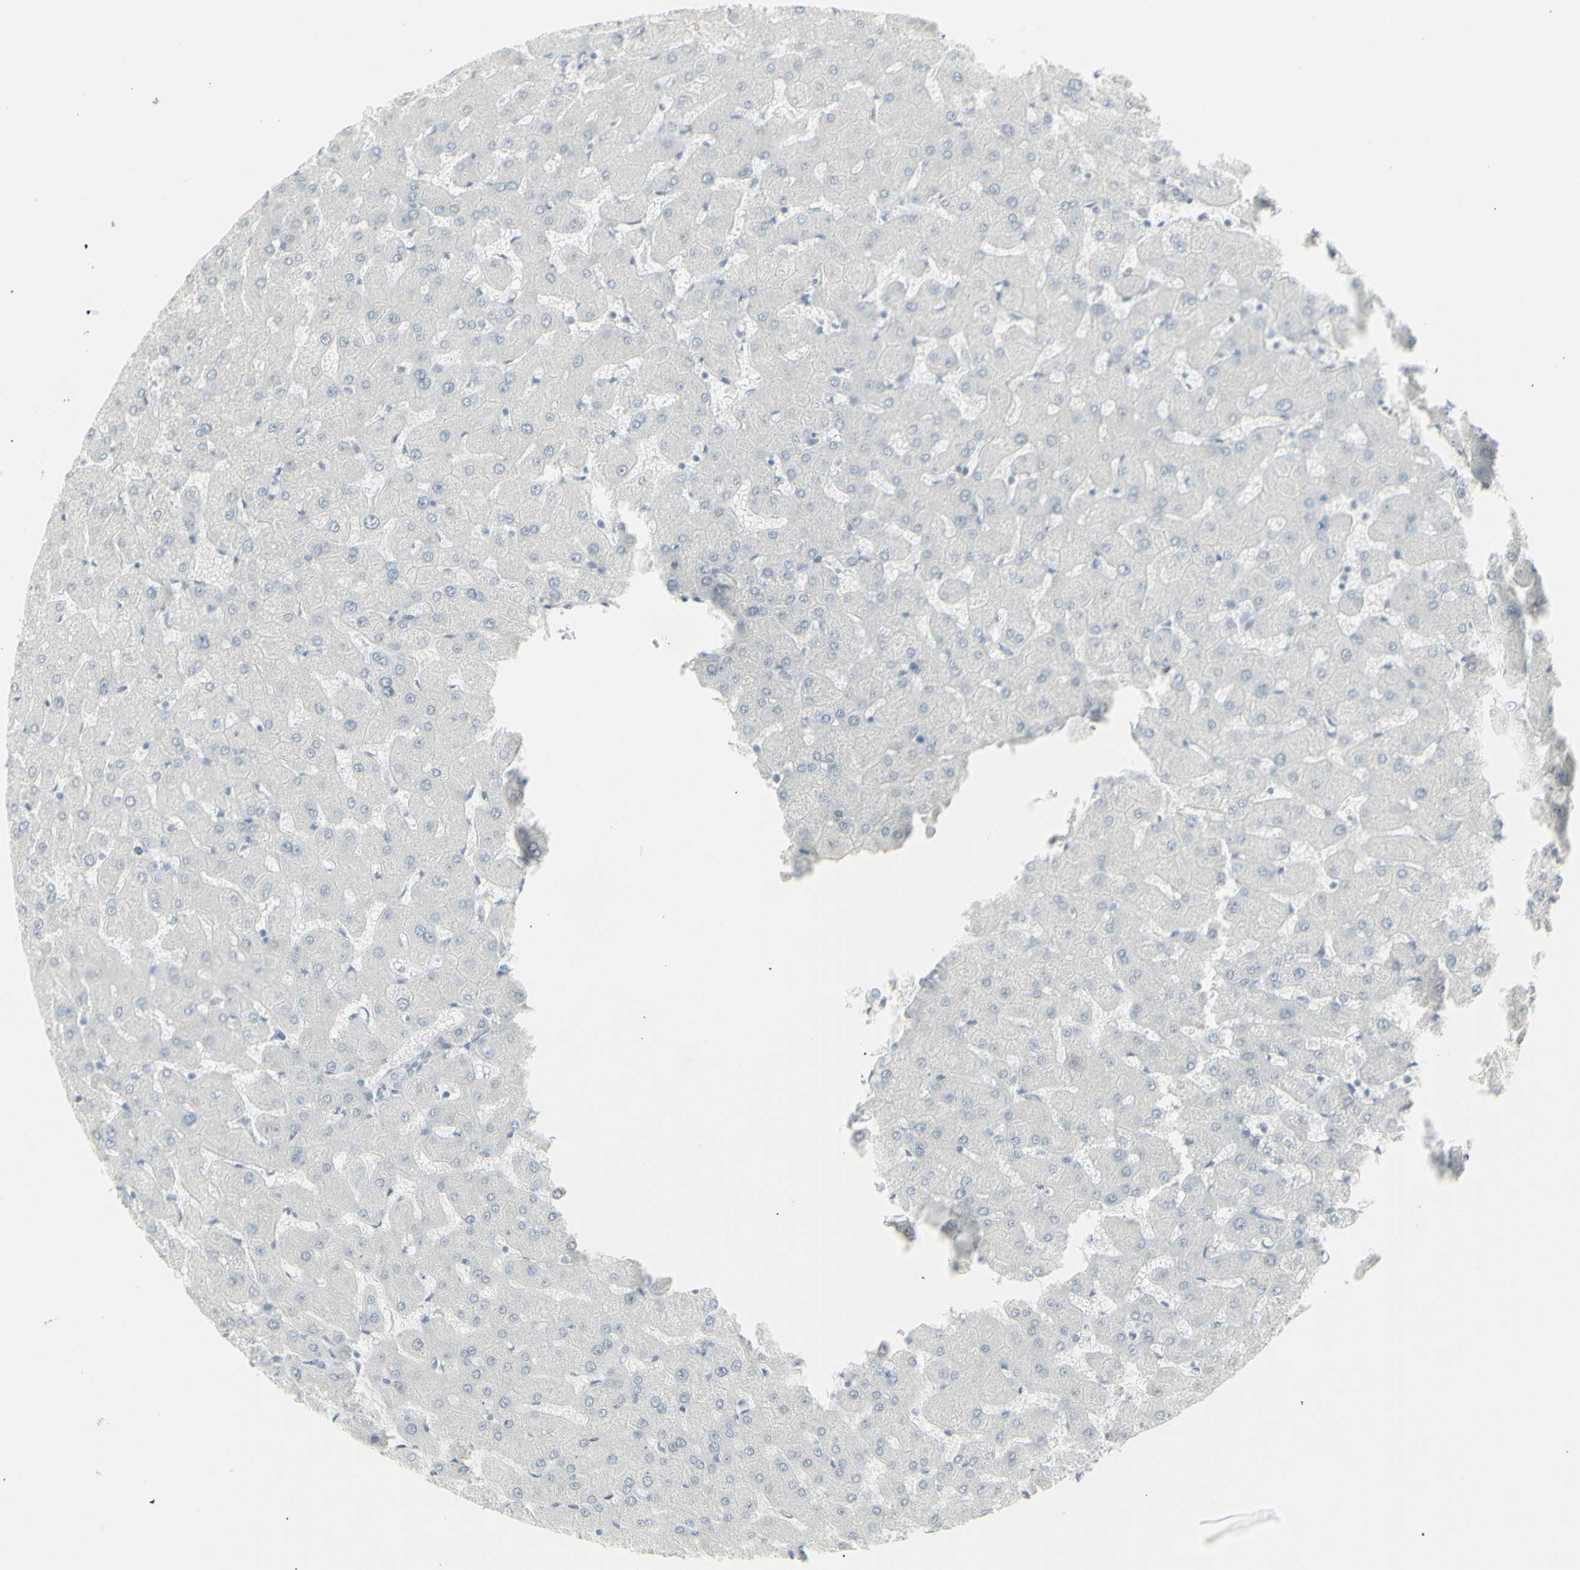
{"staining": {"intensity": "negative", "quantity": "none", "location": "none"}, "tissue": "liver", "cell_type": "Cholangiocytes", "image_type": "normal", "snomed": [{"axis": "morphology", "description": "Normal tissue, NOS"}, {"axis": "topography", "description": "Liver"}], "caption": "Immunohistochemistry histopathology image of normal human liver stained for a protein (brown), which reveals no expression in cholangiocytes. (Brightfield microscopy of DAB (3,3'-diaminobenzidine) immunohistochemistry (IHC) at high magnification).", "gene": "YBX2", "patient": {"sex": "female", "age": 63}}